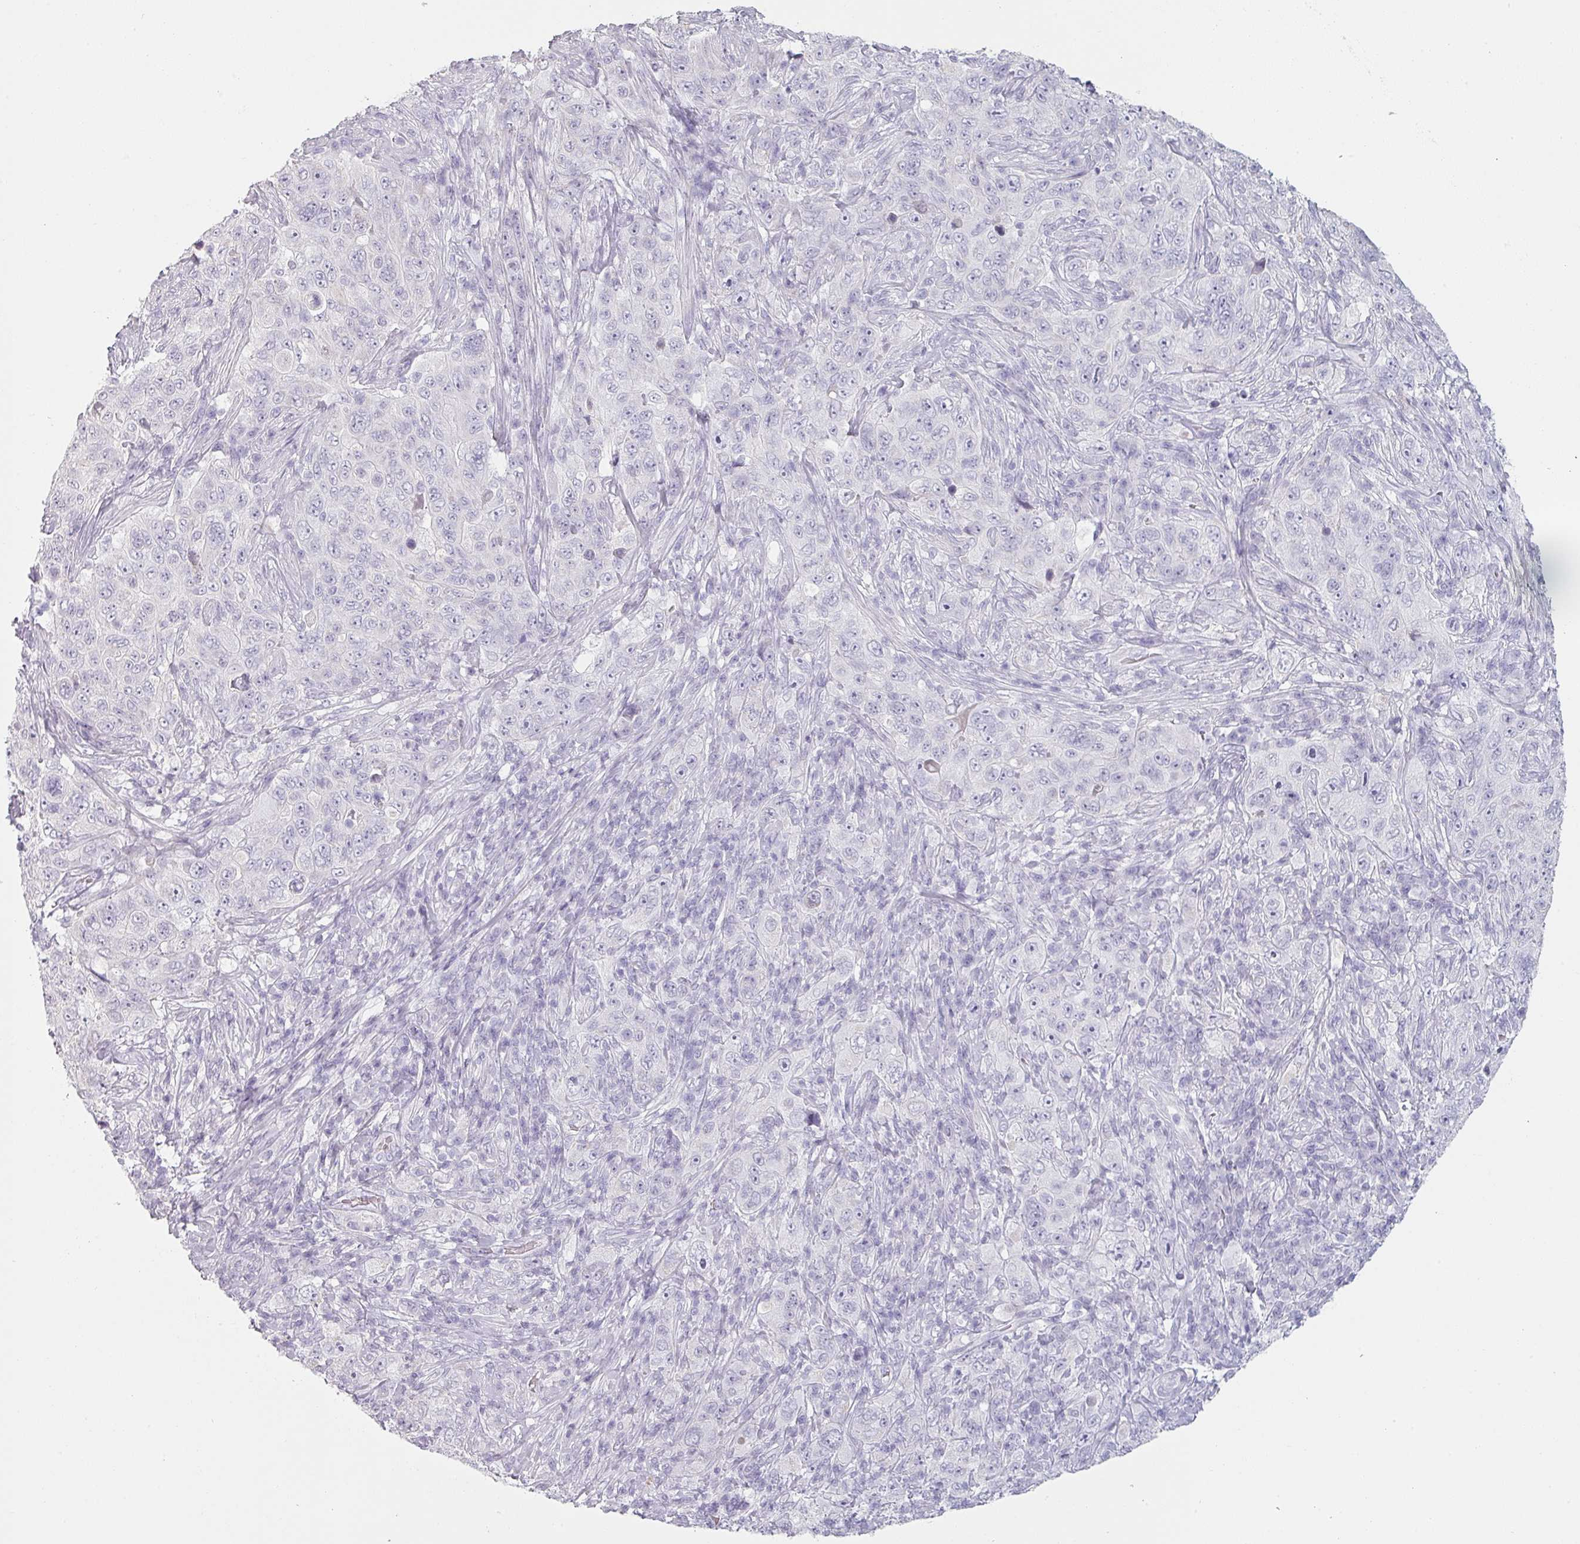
{"staining": {"intensity": "negative", "quantity": "none", "location": "none"}, "tissue": "pancreatic cancer", "cell_type": "Tumor cells", "image_type": "cancer", "snomed": [{"axis": "morphology", "description": "Adenocarcinoma, NOS"}, {"axis": "topography", "description": "Pancreas"}], "caption": "Tumor cells are negative for brown protein staining in pancreatic cancer (adenocarcinoma).", "gene": "SFTPA1", "patient": {"sex": "male", "age": 68}}